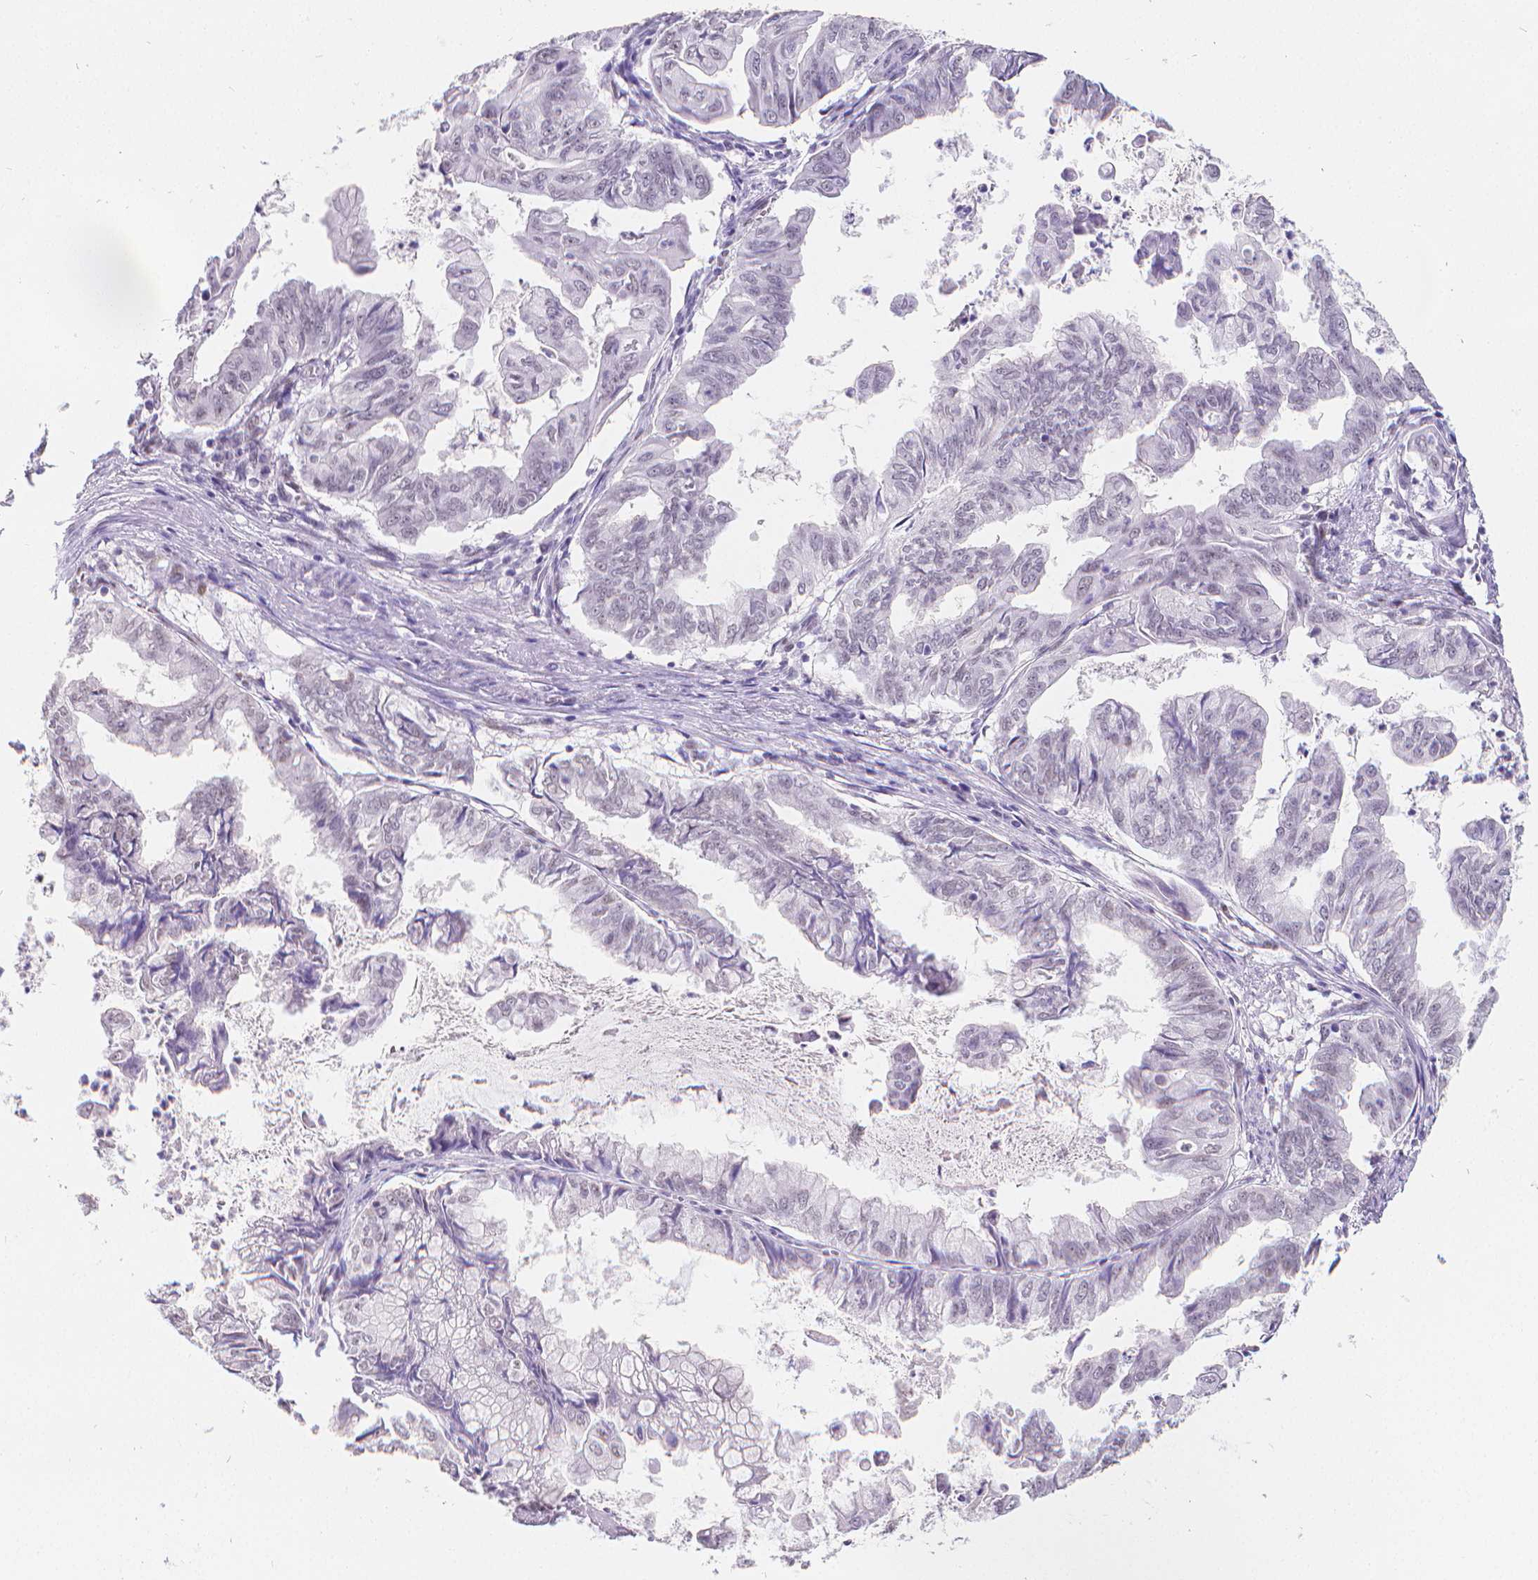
{"staining": {"intensity": "negative", "quantity": "none", "location": "none"}, "tissue": "stomach cancer", "cell_type": "Tumor cells", "image_type": "cancer", "snomed": [{"axis": "morphology", "description": "Adenocarcinoma, NOS"}, {"axis": "topography", "description": "Stomach, upper"}], "caption": "Immunohistochemistry (IHC) of stomach cancer shows no expression in tumor cells.", "gene": "MEF2C", "patient": {"sex": "male", "age": 80}}